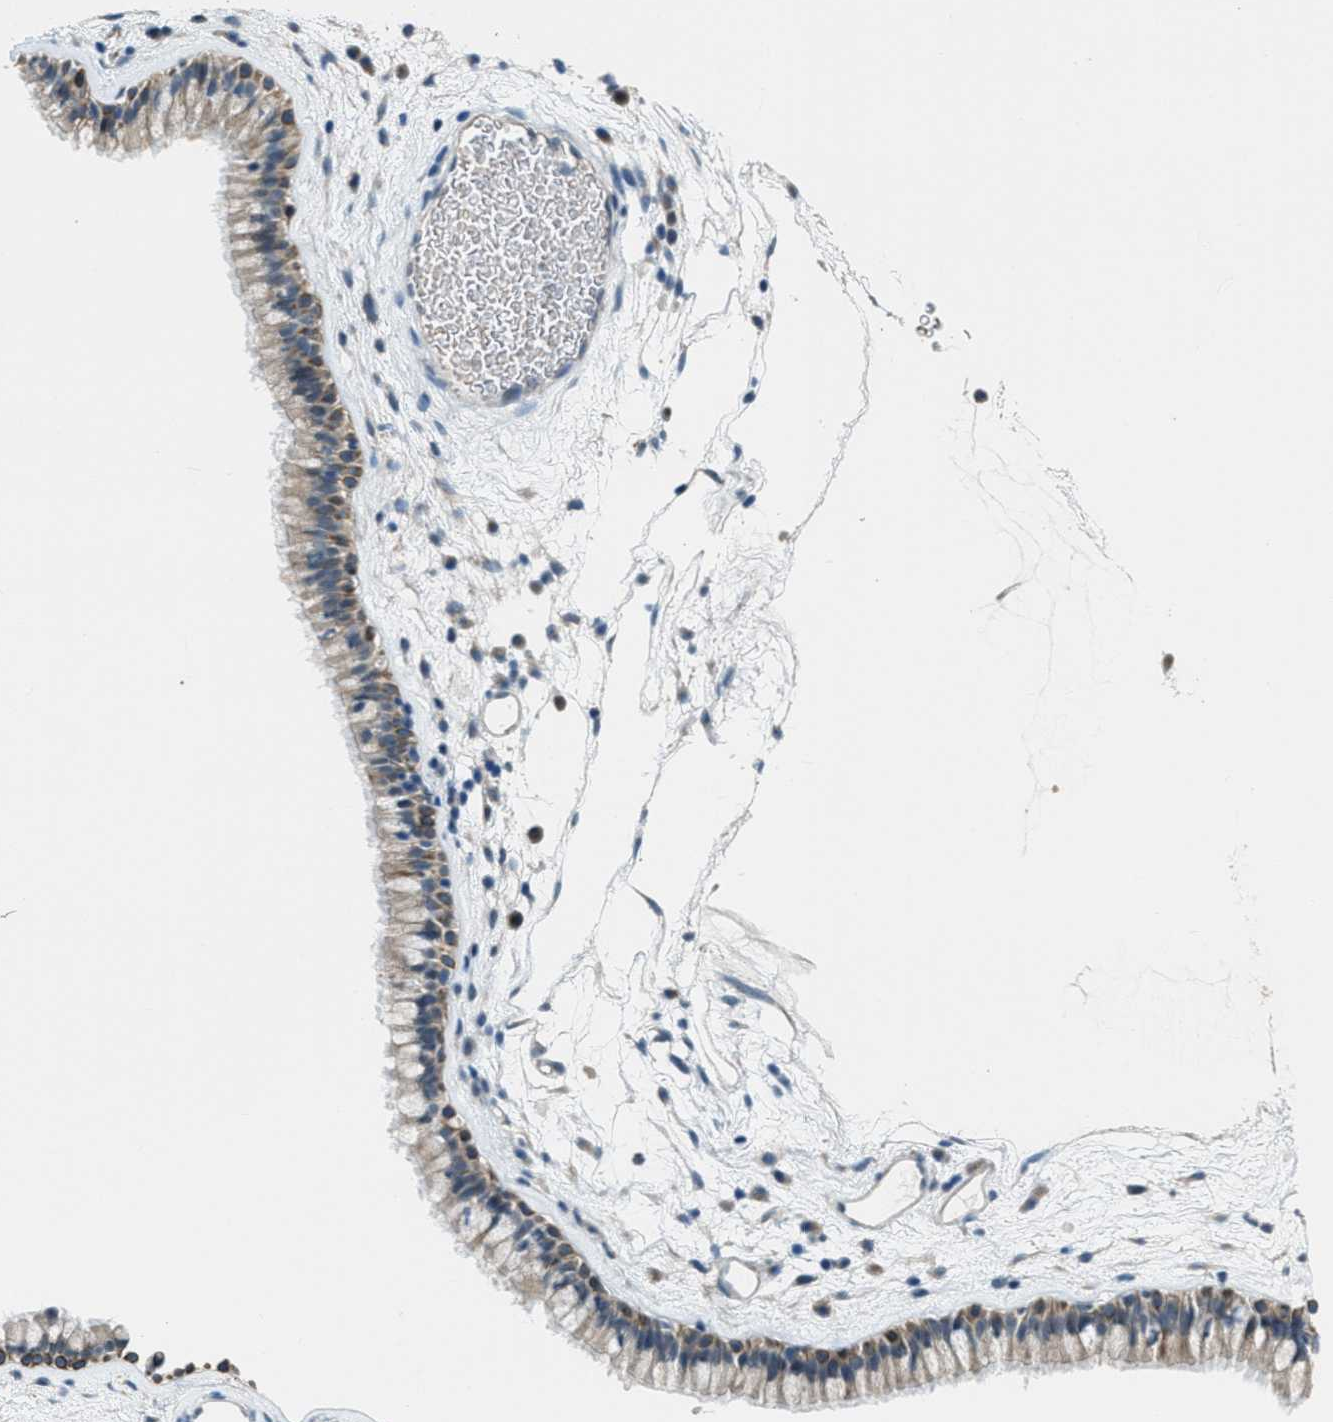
{"staining": {"intensity": "moderate", "quantity": "25%-75%", "location": "cytoplasmic/membranous"}, "tissue": "nasopharynx", "cell_type": "Respiratory epithelial cells", "image_type": "normal", "snomed": [{"axis": "morphology", "description": "Normal tissue, NOS"}, {"axis": "morphology", "description": "Inflammation, NOS"}, {"axis": "topography", "description": "Nasopharynx"}], "caption": "IHC micrograph of benign nasopharynx stained for a protein (brown), which displays medium levels of moderate cytoplasmic/membranous positivity in about 25%-75% of respiratory epithelial cells.", "gene": "CDON", "patient": {"sex": "male", "age": 48}}